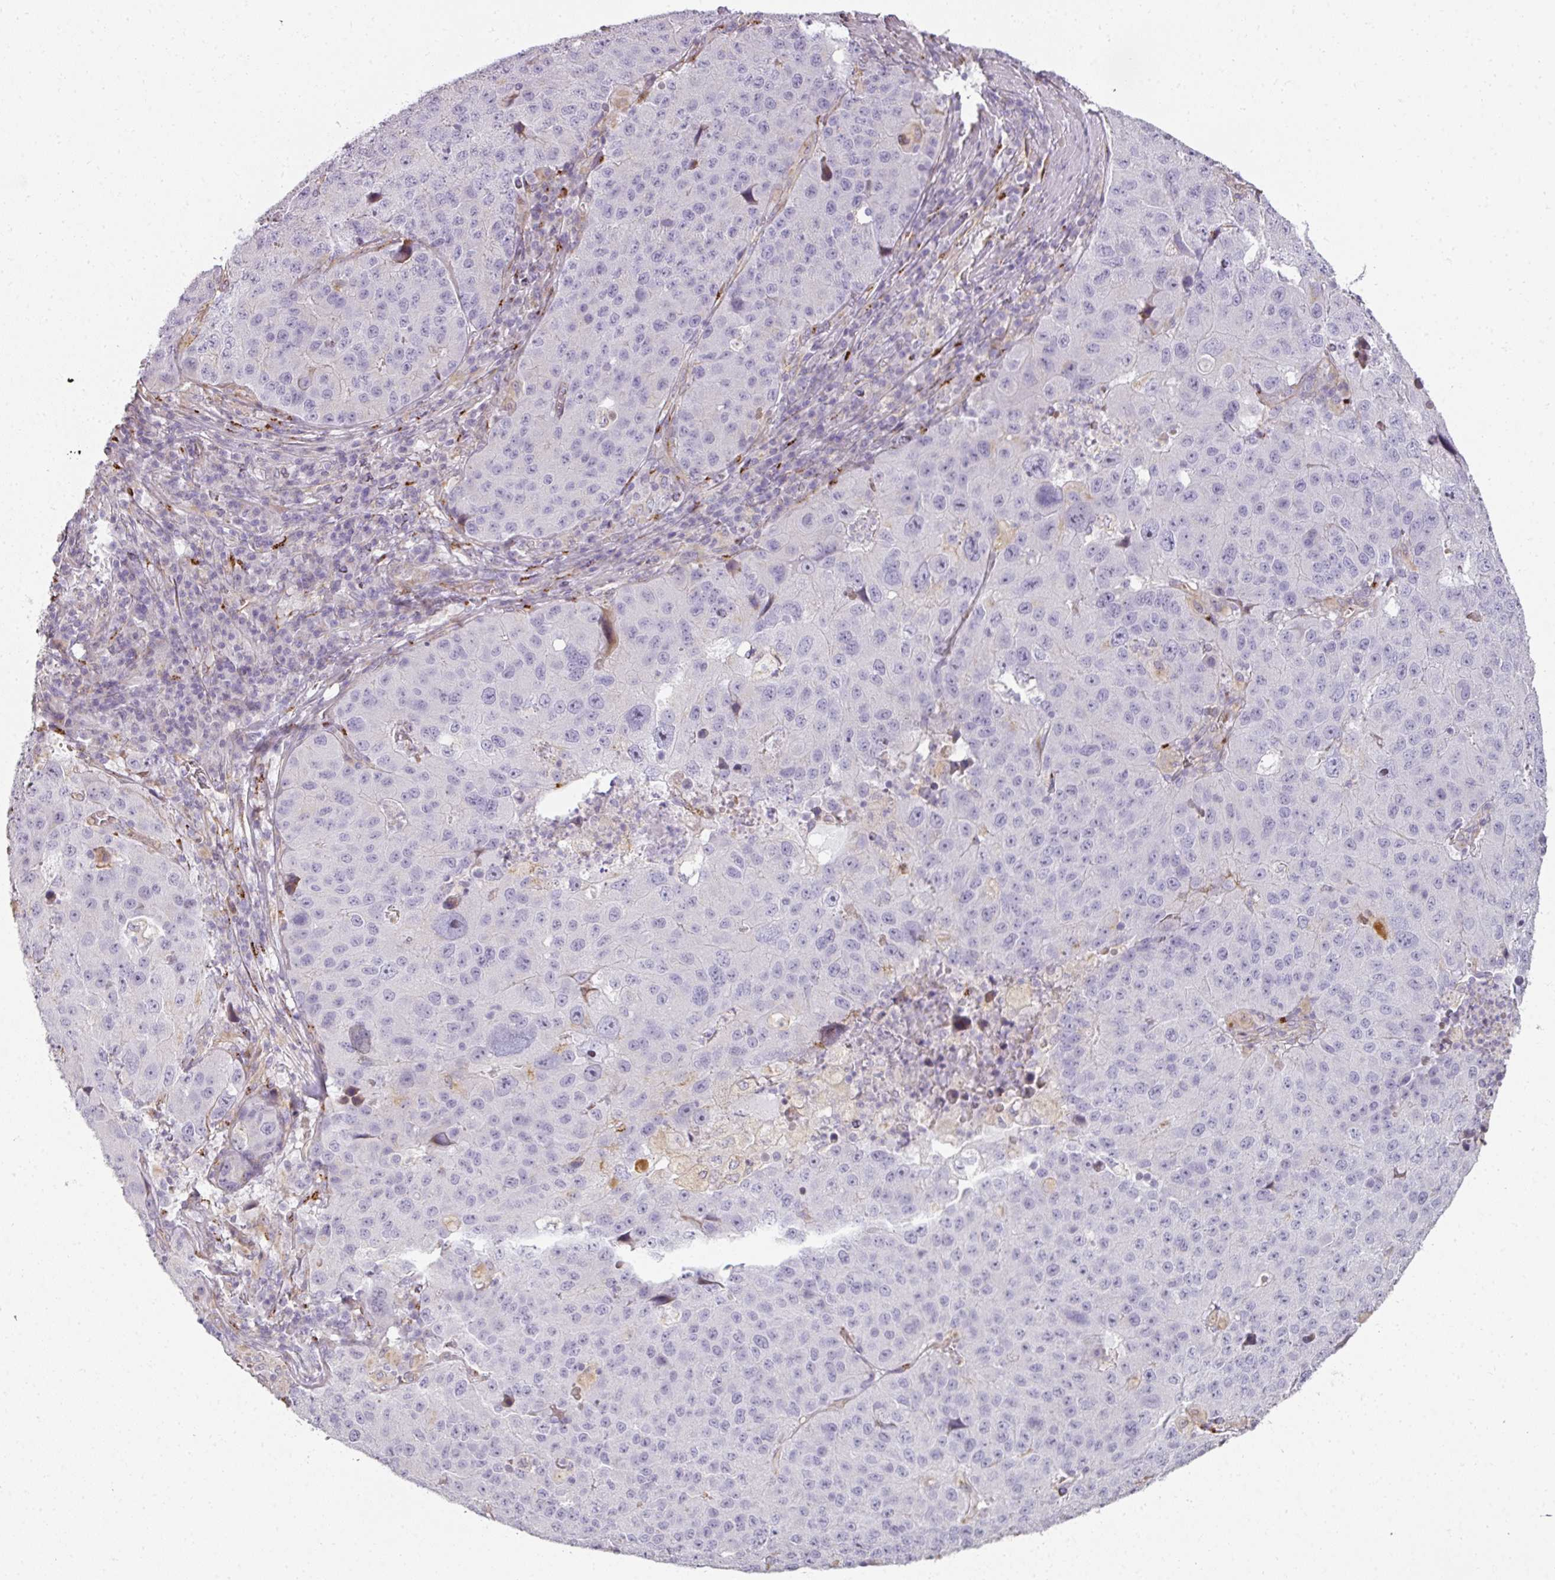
{"staining": {"intensity": "negative", "quantity": "none", "location": "none"}, "tissue": "stomach cancer", "cell_type": "Tumor cells", "image_type": "cancer", "snomed": [{"axis": "morphology", "description": "Adenocarcinoma, NOS"}, {"axis": "topography", "description": "Stomach"}], "caption": "Immunohistochemistry (IHC) histopathology image of human adenocarcinoma (stomach) stained for a protein (brown), which exhibits no positivity in tumor cells.", "gene": "ATP8B2", "patient": {"sex": "male", "age": 71}}